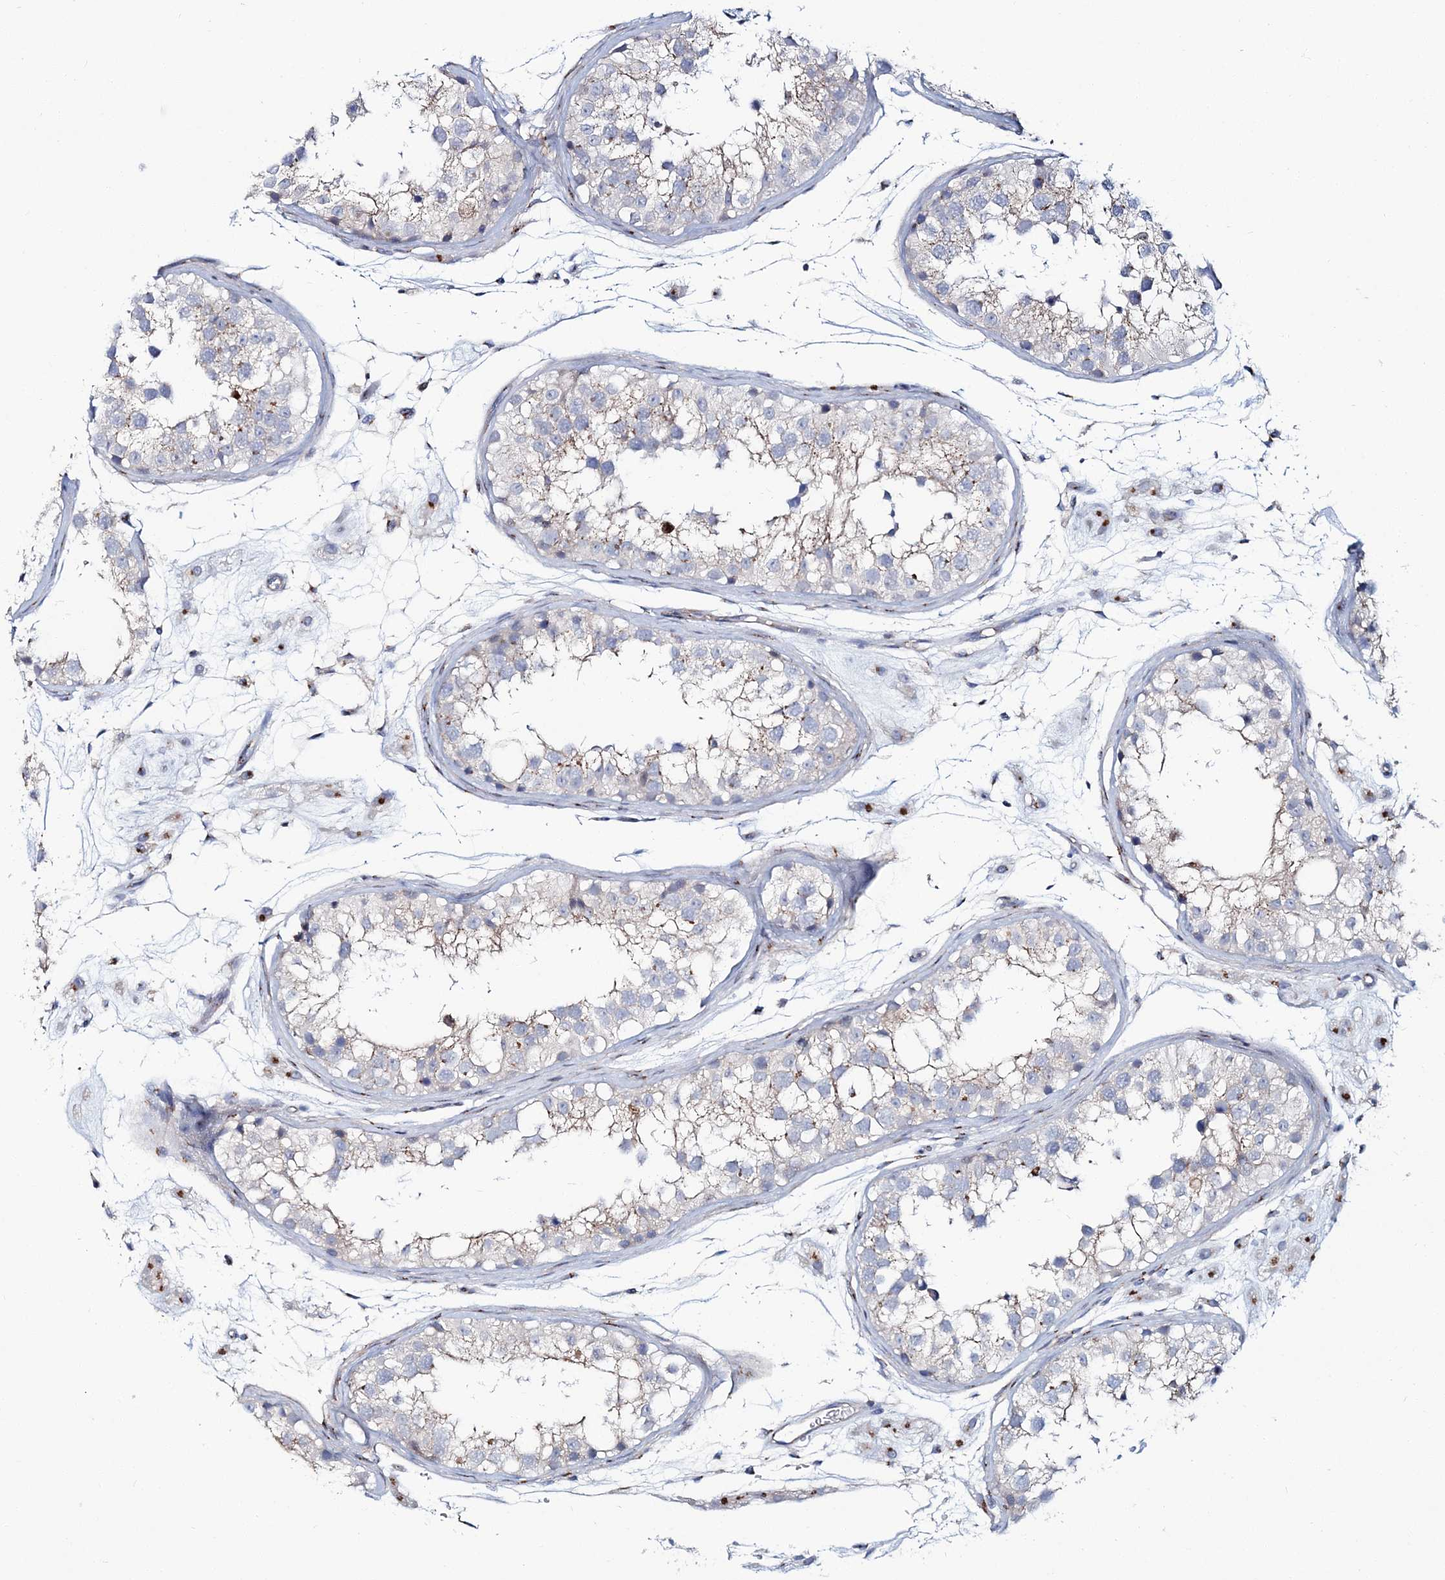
{"staining": {"intensity": "negative", "quantity": "none", "location": "none"}, "tissue": "testis", "cell_type": "Cells in seminiferous ducts", "image_type": "normal", "snomed": [{"axis": "morphology", "description": "Normal tissue, NOS"}, {"axis": "morphology", "description": "Adenocarcinoma, metastatic, NOS"}, {"axis": "topography", "description": "Testis"}], "caption": "The micrograph reveals no significant expression in cells in seminiferous ducts of testis. Nuclei are stained in blue.", "gene": "MAN1A2", "patient": {"sex": "male", "age": 26}}